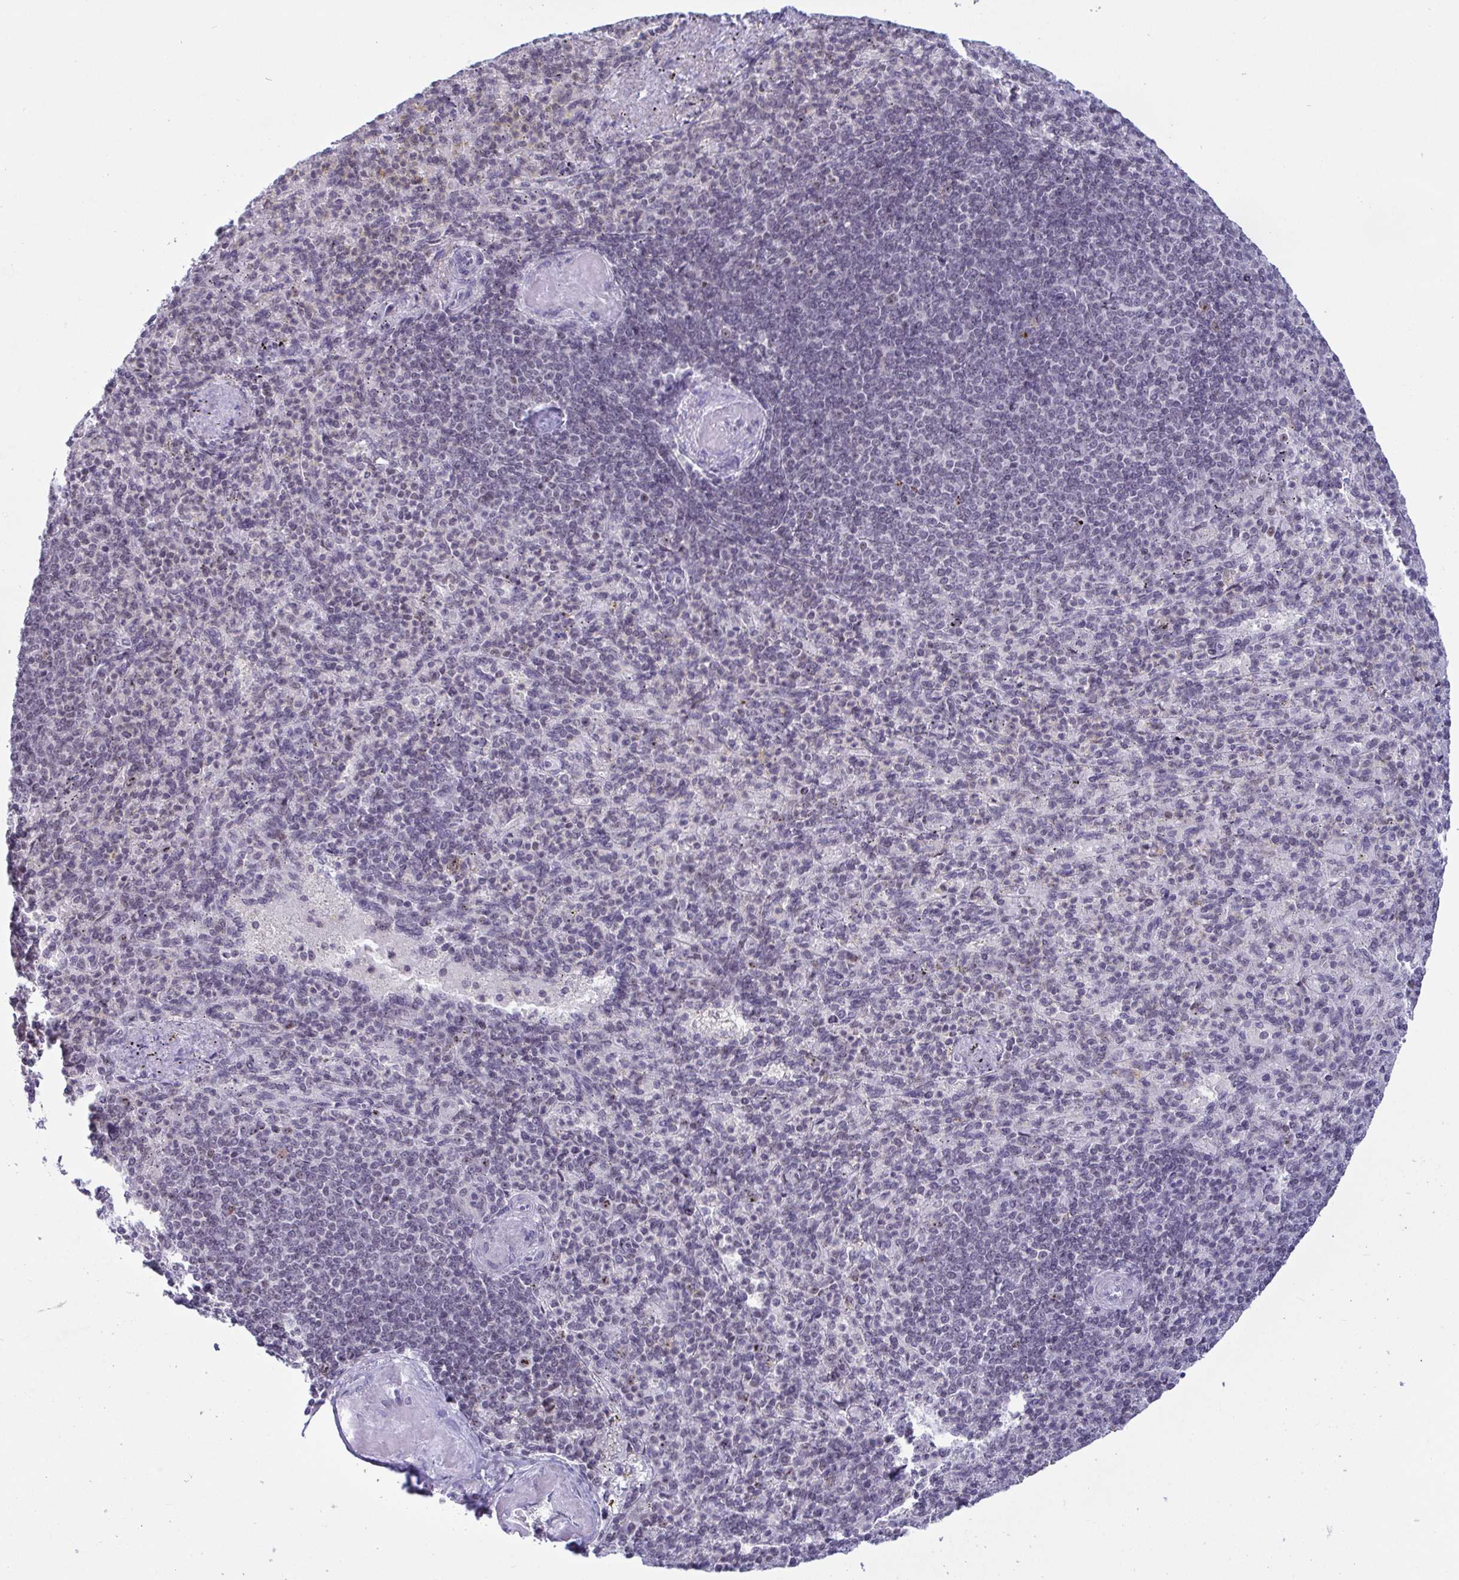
{"staining": {"intensity": "negative", "quantity": "none", "location": "none"}, "tissue": "spleen", "cell_type": "Cells in red pulp", "image_type": "normal", "snomed": [{"axis": "morphology", "description": "Normal tissue, NOS"}, {"axis": "topography", "description": "Spleen"}], "caption": "Protein analysis of benign spleen displays no significant staining in cells in red pulp. (IHC, brightfield microscopy, high magnification).", "gene": "SUPT16H", "patient": {"sex": "female", "age": 74}}